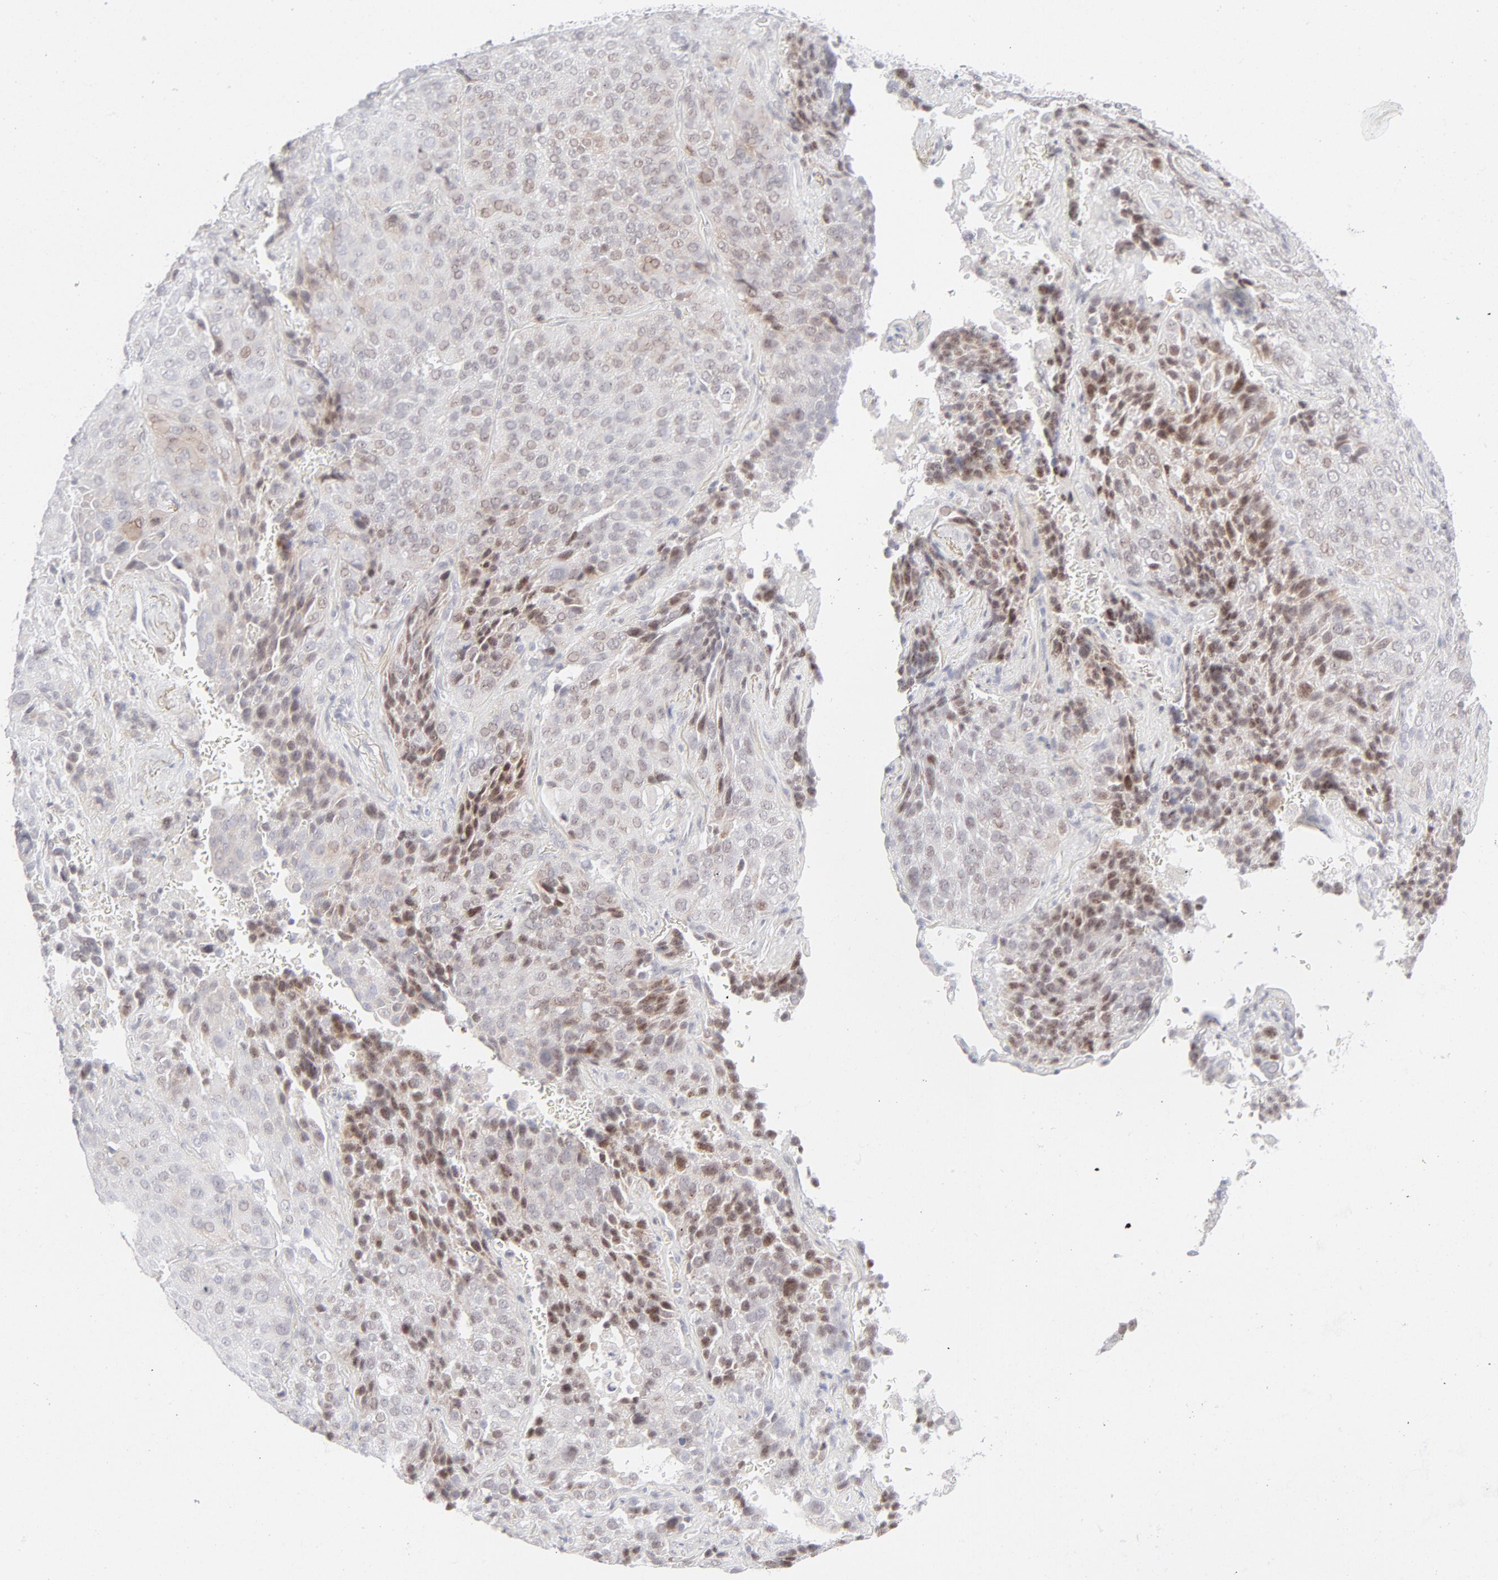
{"staining": {"intensity": "moderate", "quantity": "25%-75%", "location": "nuclear"}, "tissue": "lung cancer", "cell_type": "Tumor cells", "image_type": "cancer", "snomed": [{"axis": "morphology", "description": "Squamous cell carcinoma, NOS"}, {"axis": "topography", "description": "Lung"}], "caption": "This micrograph displays lung cancer stained with immunohistochemistry to label a protein in brown. The nuclear of tumor cells show moderate positivity for the protein. Nuclei are counter-stained blue.", "gene": "PRKCB", "patient": {"sex": "male", "age": 54}}